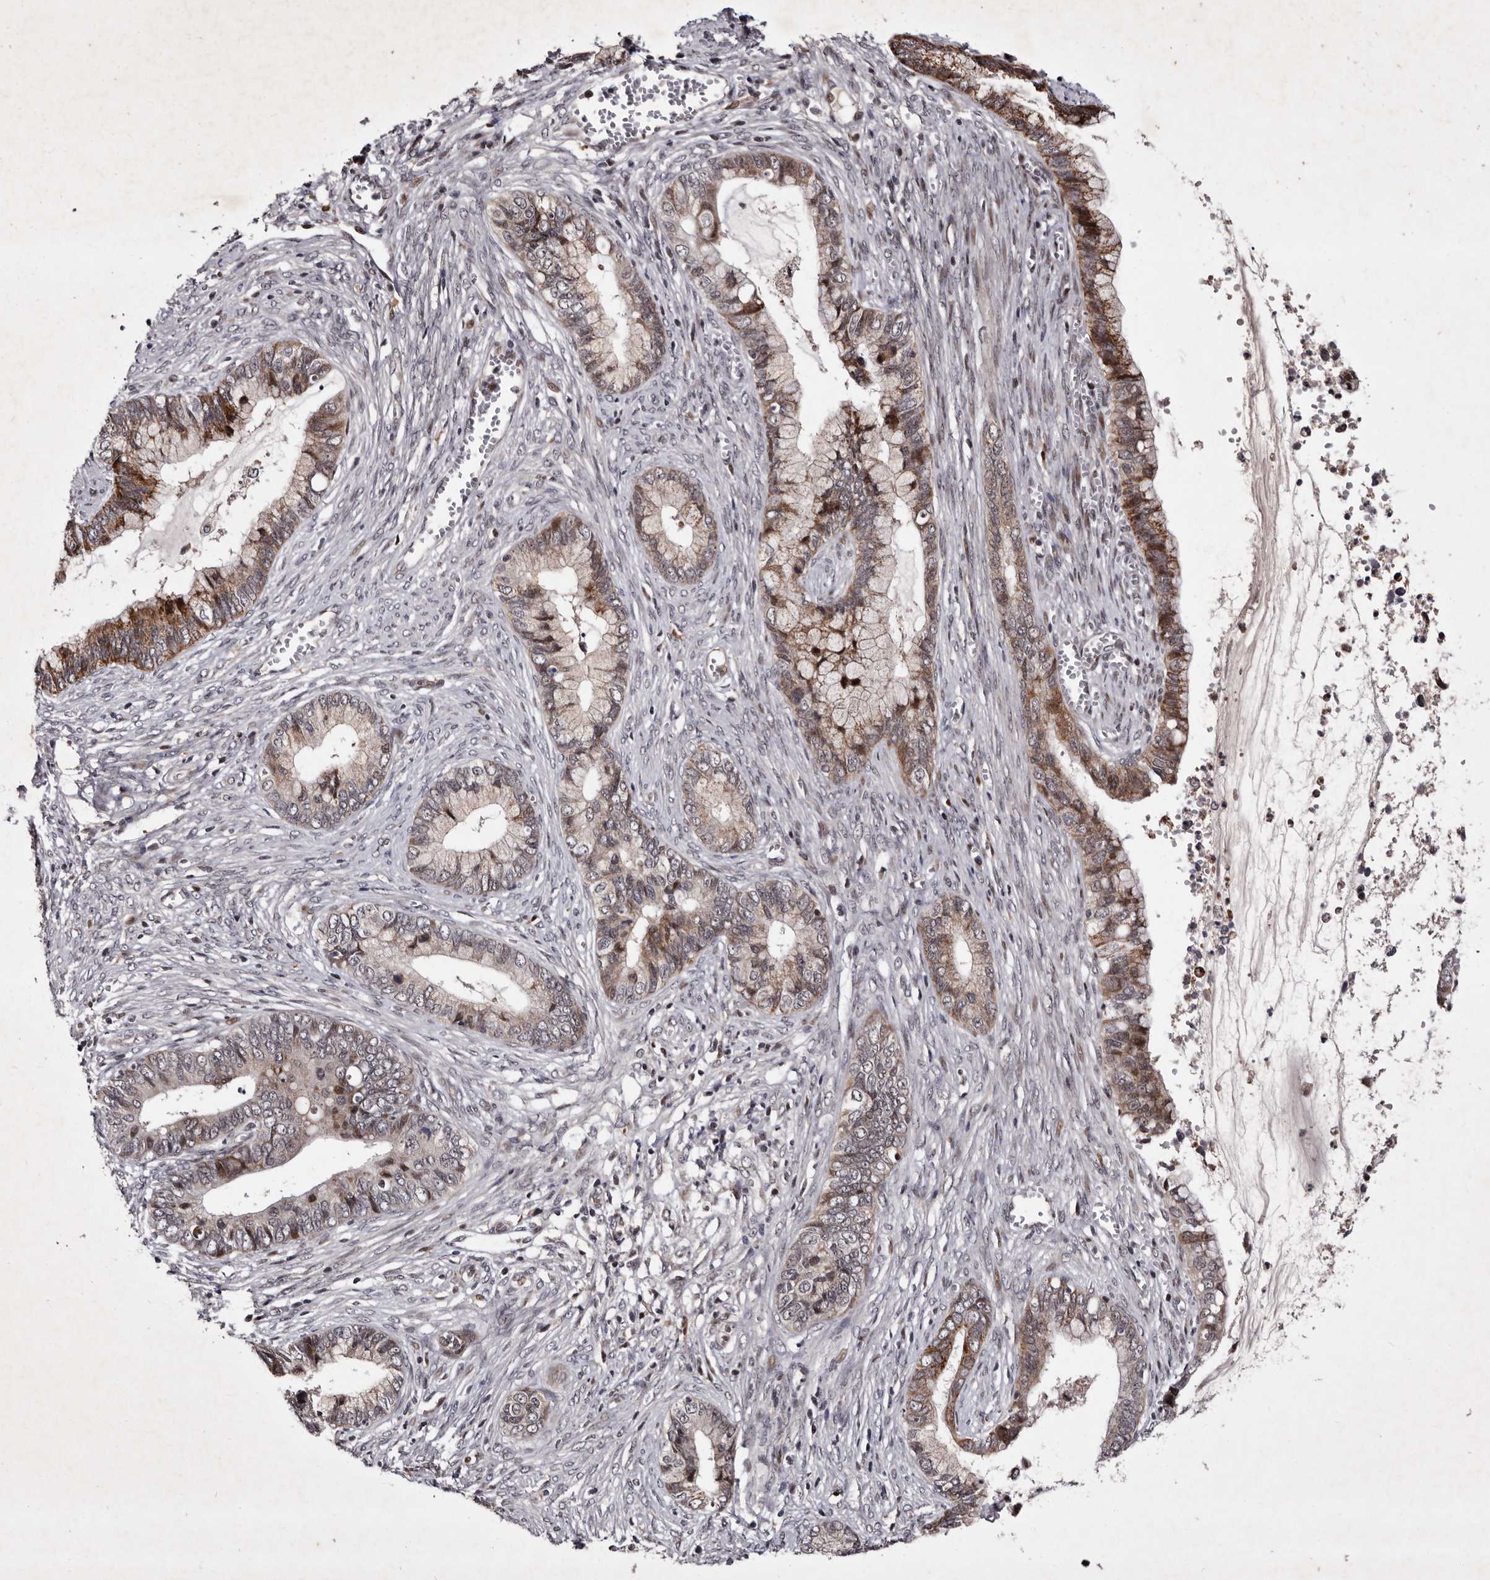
{"staining": {"intensity": "moderate", "quantity": ">75%", "location": "cytoplasmic/membranous"}, "tissue": "cervical cancer", "cell_type": "Tumor cells", "image_type": "cancer", "snomed": [{"axis": "morphology", "description": "Adenocarcinoma, NOS"}, {"axis": "topography", "description": "Cervix"}], "caption": "High-power microscopy captured an IHC histopathology image of cervical cancer (adenocarcinoma), revealing moderate cytoplasmic/membranous positivity in approximately >75% of tumor cells.", "gene": "TNKS", "patient": {"sex": "female", "age": 44}}